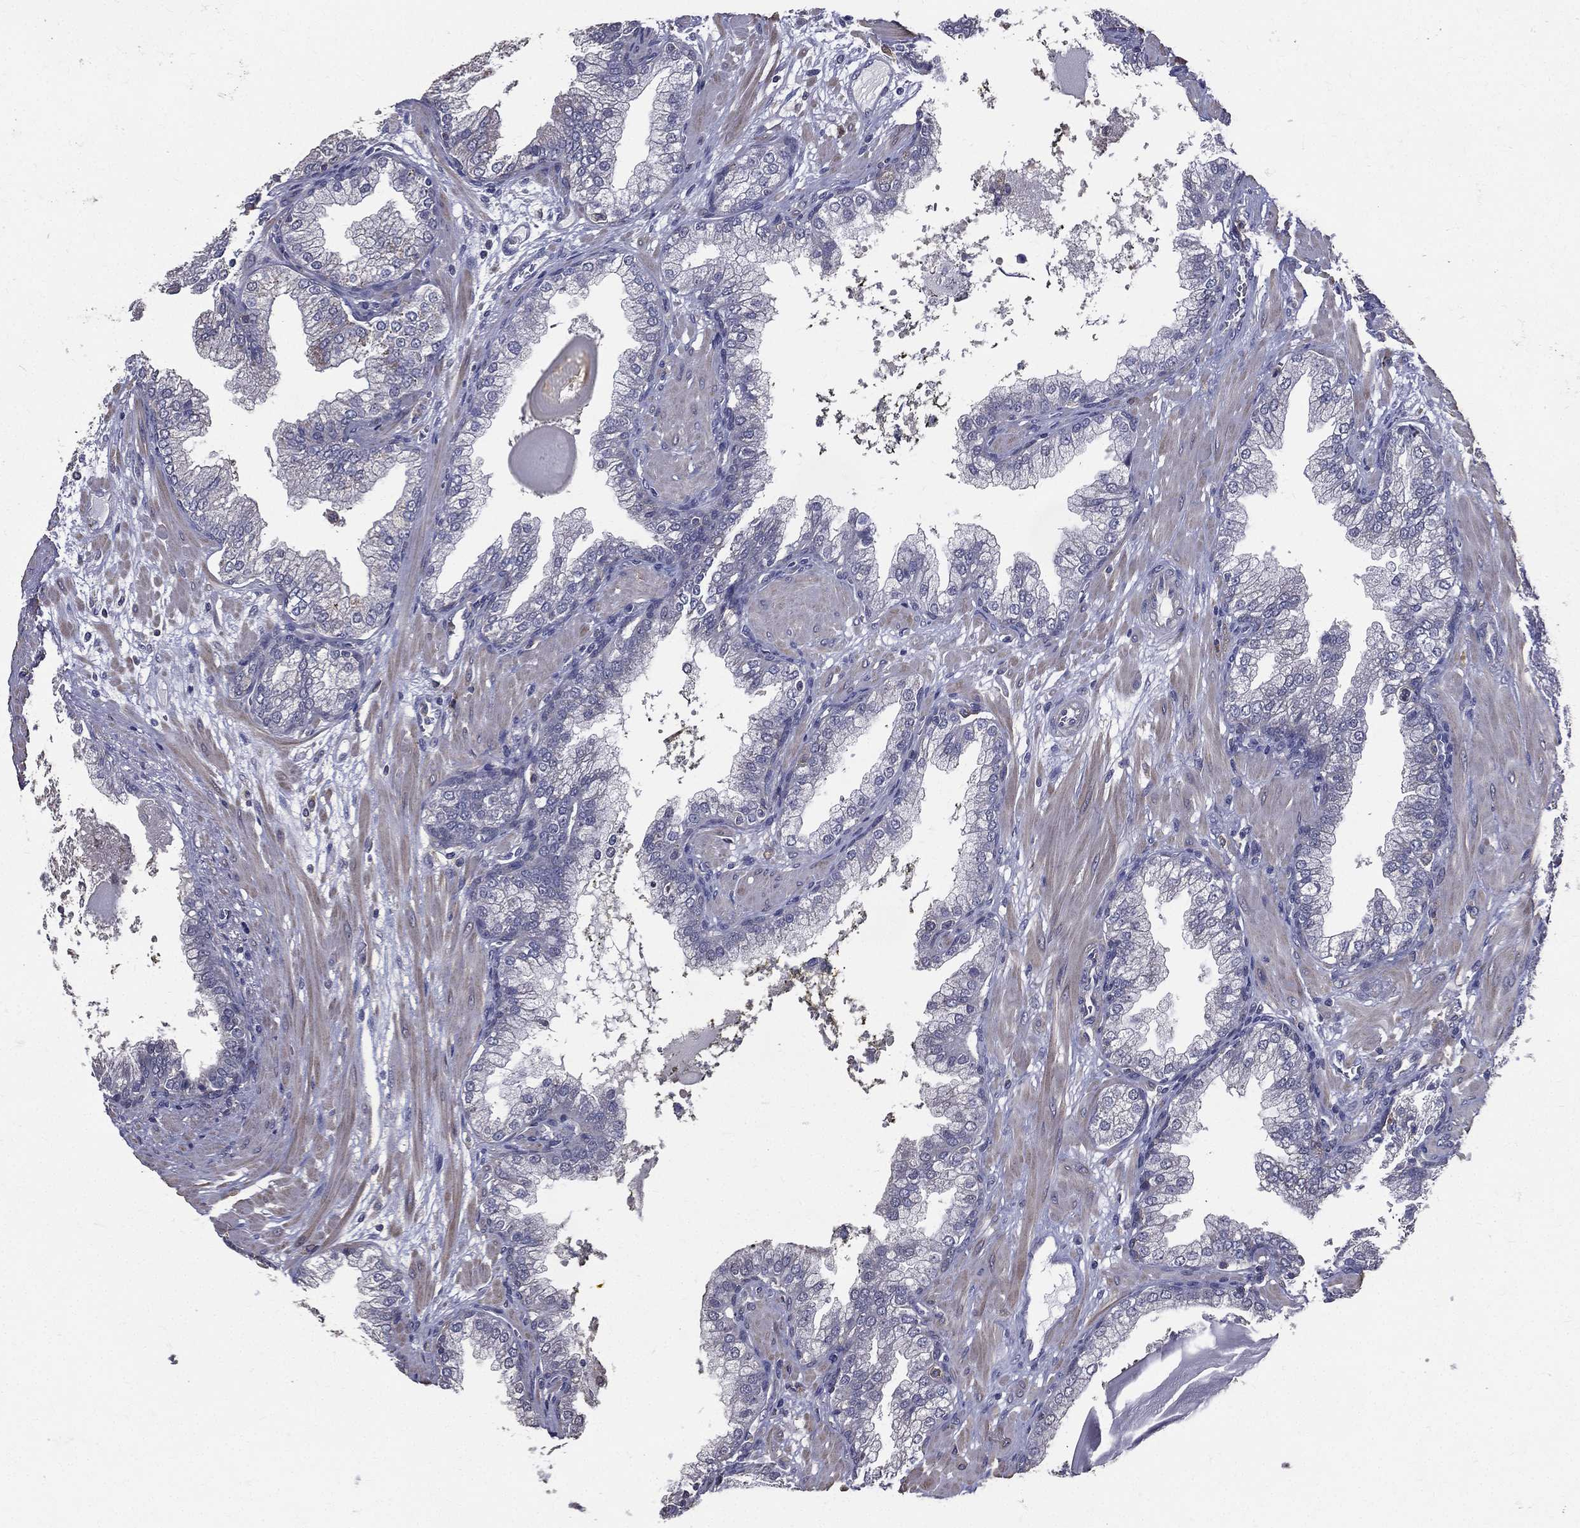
{"staining": {"intensity": "negative", "quantity": "none", "location": "none"}, "tissue": "prostate cancer", "cell_type": "Tumor cells", "image_type": "cancer", "snomed": [{"axis": "morphology", "description": "Adenocarcinoma, Low grade"}, {"axis": "topography", "description": "Prostate"}], "caption": "This is an immunohistochemistry micrograph of human adenocarcinoma (low-grade) (prostate). There is no positivity in tumor cells.", "gene": "SERPINB2", "patient": {"sex": "male", "age": 62}}